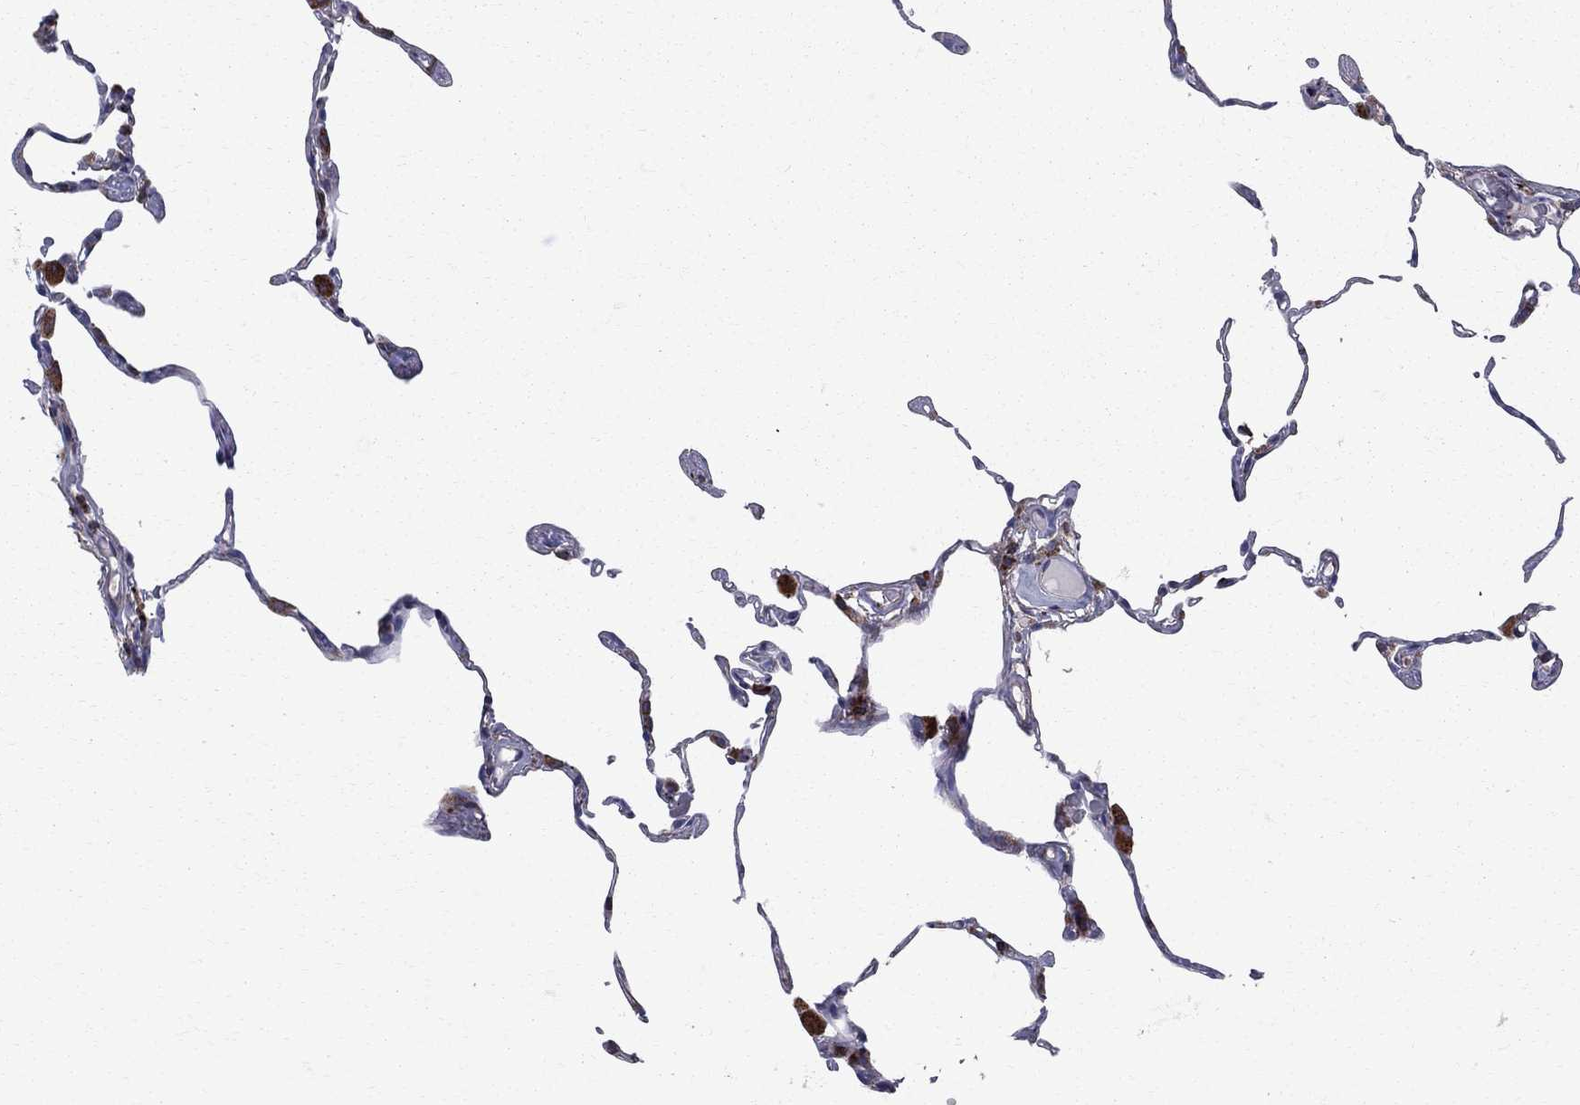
{"staining": {"intensity": "strong", "quantity": "<25%", "location": "nuclear"}, "tissue": "lung", "cell_type": "Alveolar cells", "image_type": "normal", "snomed": [{"axis": "morphology", "description": "Normal tissue, NOS"}, {"axis": "topography", "description": "Lung"}], "caption": "DAB (3,3'-diaminobenzidine) immunohistochemical staining of unremarkable lung reveals strong nuclear protein staining in about <25% of alveolar cells.", "gene": "CAB39L", "patient": {"sex": "female", "age": 57}}